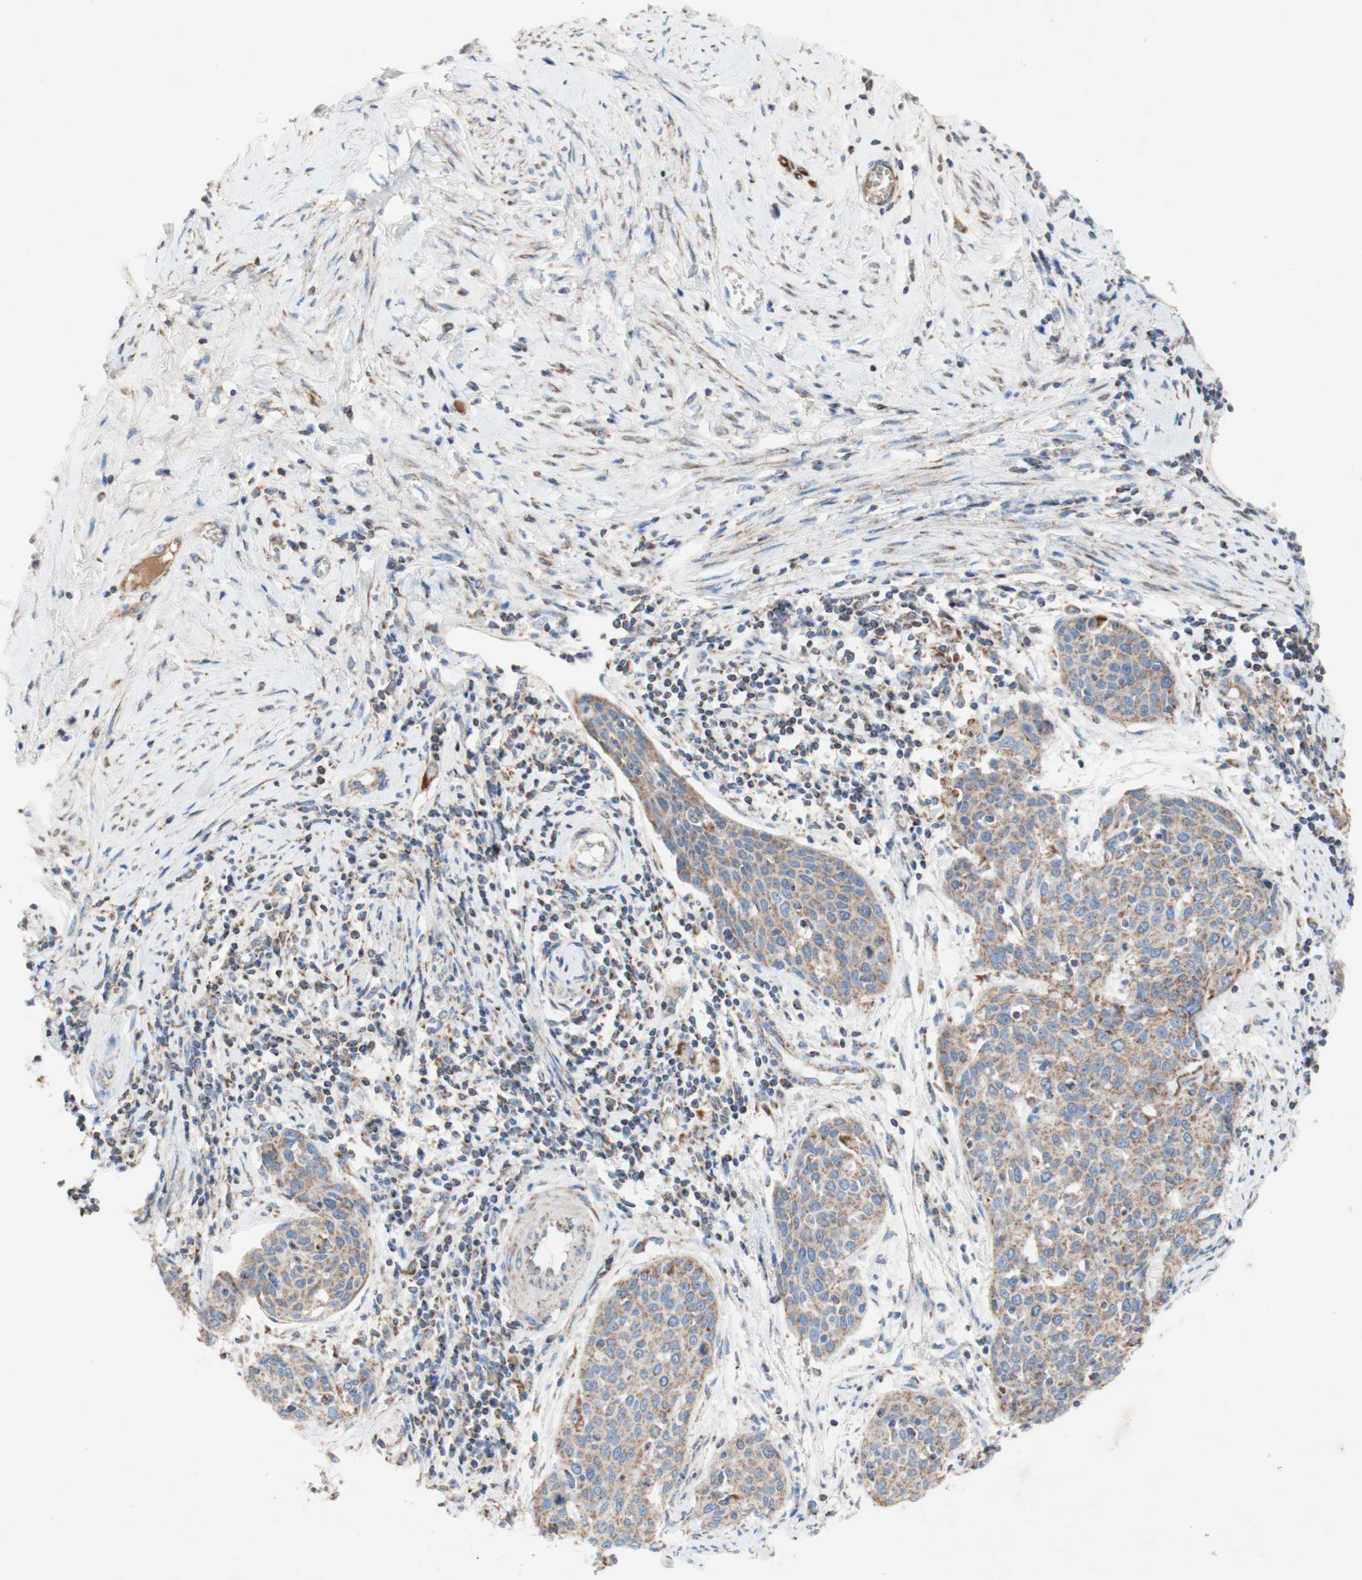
{"staining": {"intensity": "moderate", "quantity": ">75%", "location": "cytoplasmic/membranous"}, "tissue": "cervical cancer", "cell_type": "Tumor cells", "image_type": "cancer", "snomed": [{"axis": "morphology", "description": "Squamous cell carcinoma, NOS"}, {"axis": "topography", "description": "Cervix"}], "caption": "An image of human cervical cancer stained for a protein reveals moderate cytoplasmic/membranous brown staining in tumor cells.", "gene": "SDHB", "patient": {"sex": "female", "age": 38}}